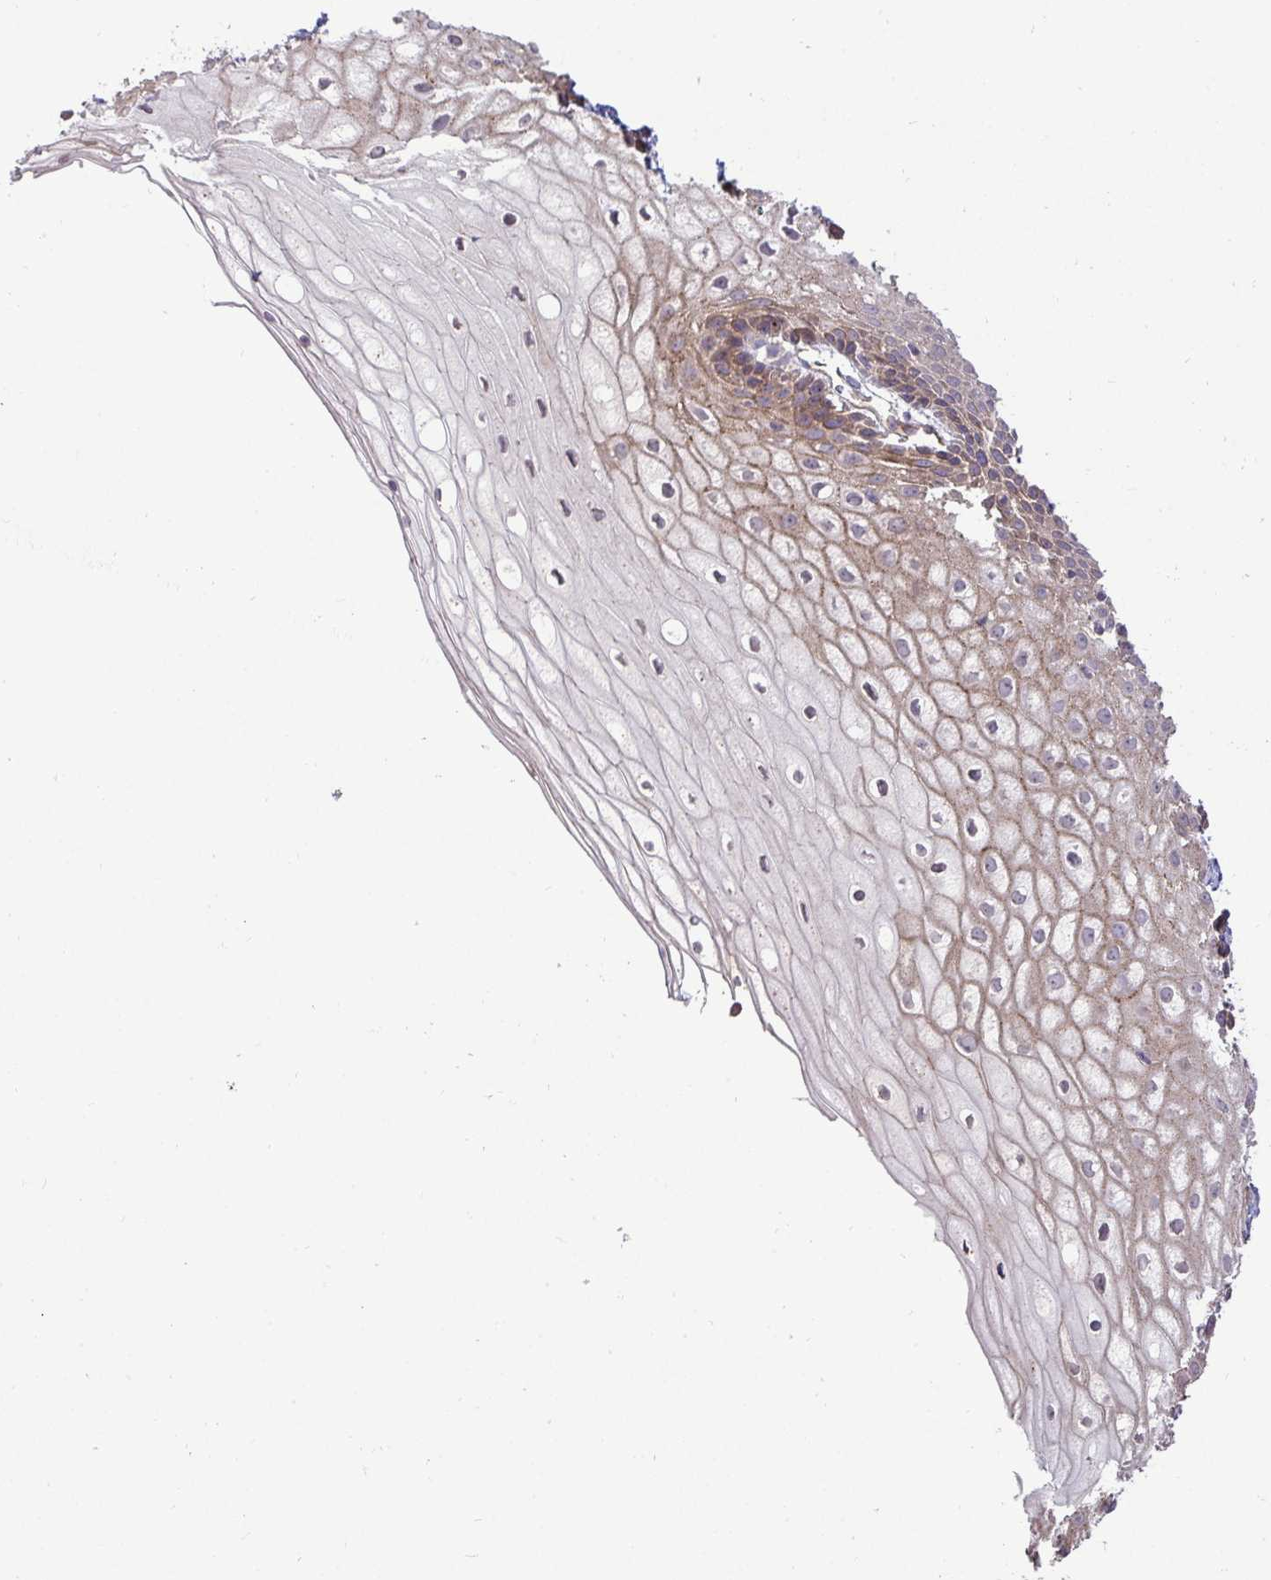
{"staining": {"intensity": "negative", "quantity": "none", "location": "none"}, "tissue": "cervix", "cell_type": "Glandular cells", "image_type": "normal", "snomed": [{"axis": "morphology", "description": "Normal tissue, NOS"}, {"axis": "topography", "description": "Cervix"}], "caption": "A photomicrograph of cervix stained for a protein shows no brown staining in glandular cells. The staining was performed using DAB (3,3'-diaminobenzidine) to visualize the protein expression in brown, while the nuclei were stained in blue with hematoxylin (Magnification: 20x).", "gene": "SH2D1B", "patient": {"sex": "female", "age": 36}}